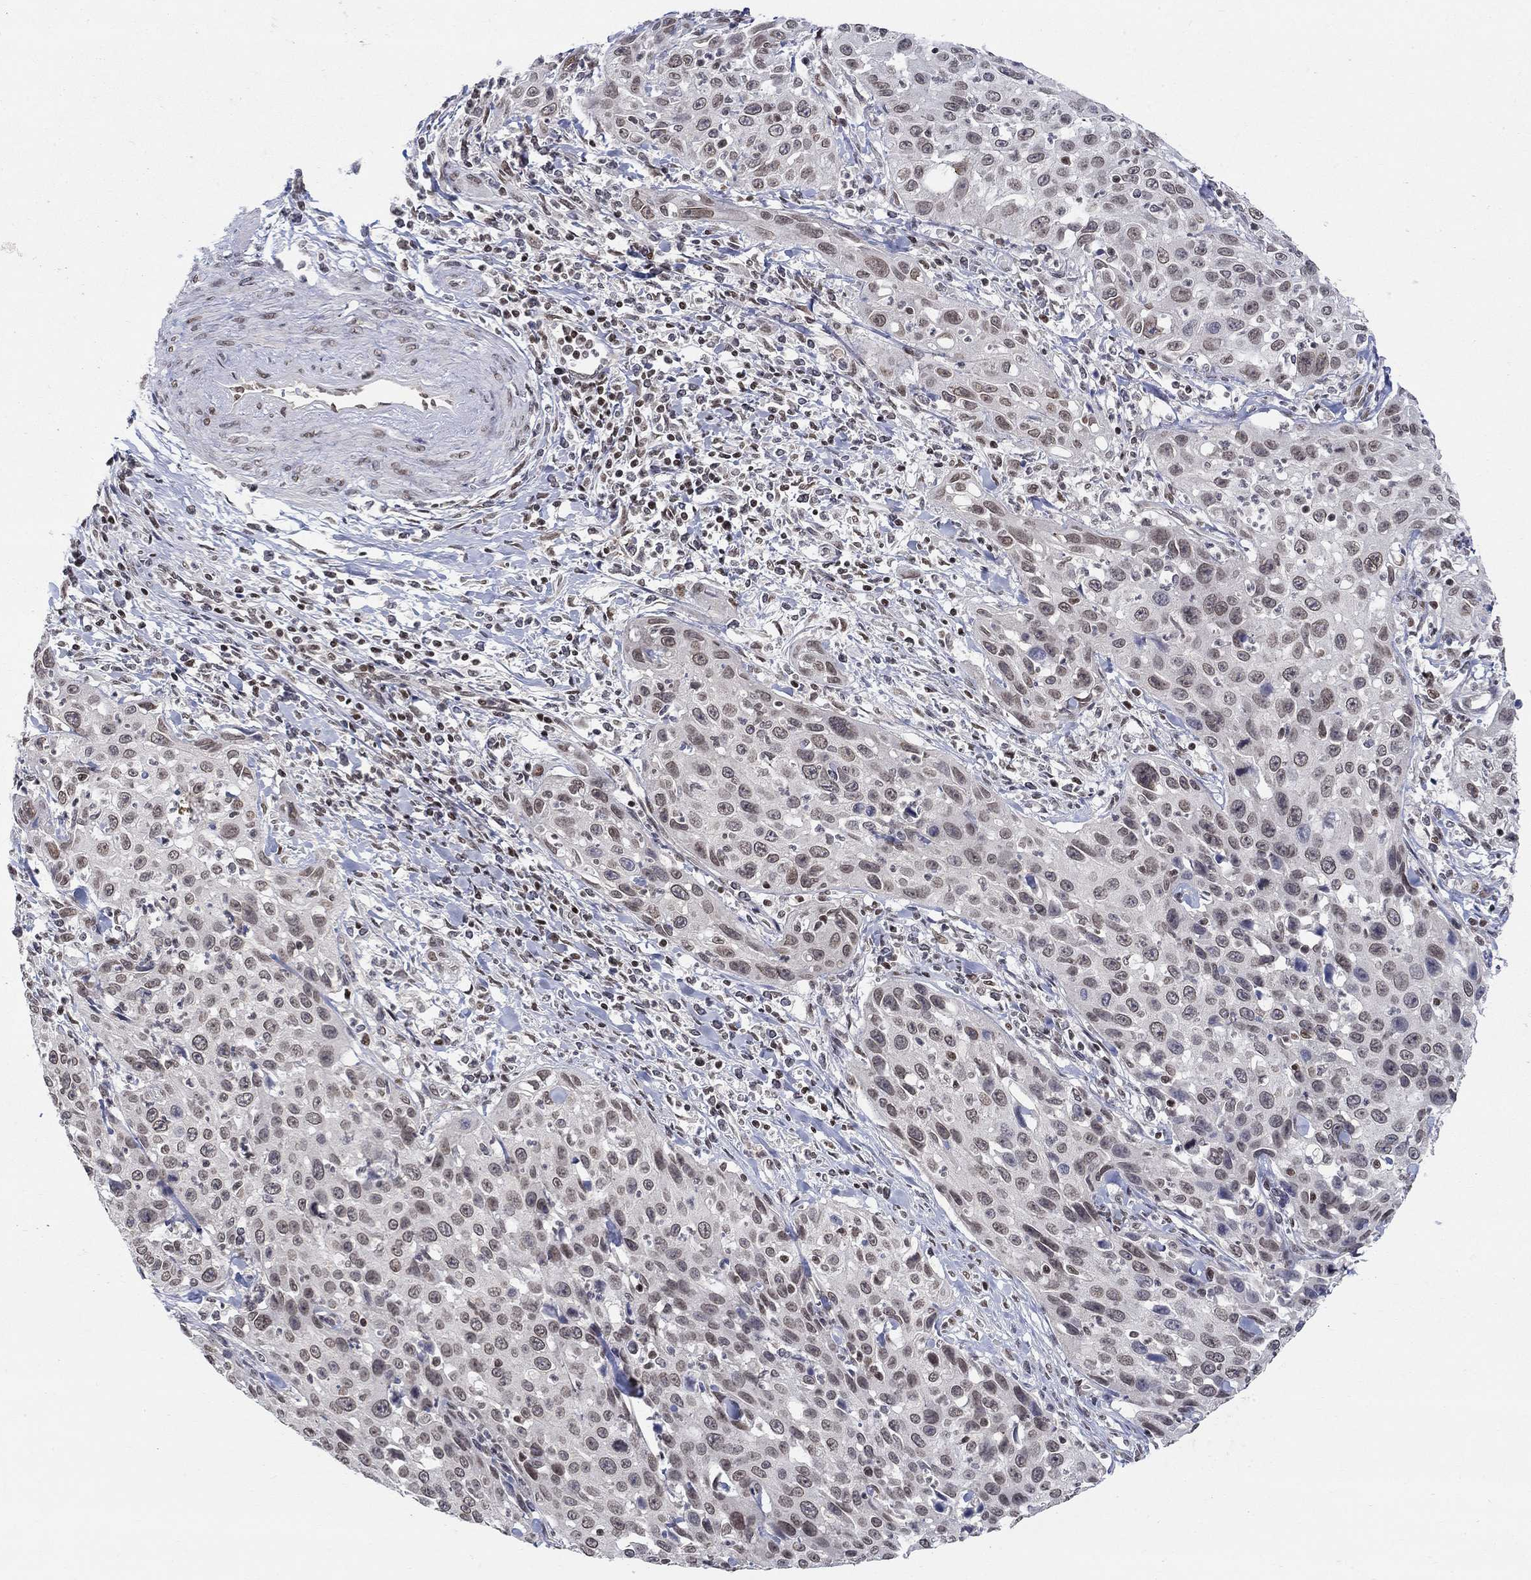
{"staining": {"intensity": "negative", "quantity": "none", "location": "none"}, "tissue": "cervical cancer", "cell_type": "Tumor cells", "image_type": "cancer", "snomed": [{"axis": "morphology", "description": "Squamous cell carcinoma, NOS"}, {"axis": "topography", "description": "Cervix"}], "caption": "Micrograph shows no significant protein expression in tumor cells of squamous cell carcinoma (cervical).", "gene": "KLF12", "patient": {"sex": "female", "age": 26}}